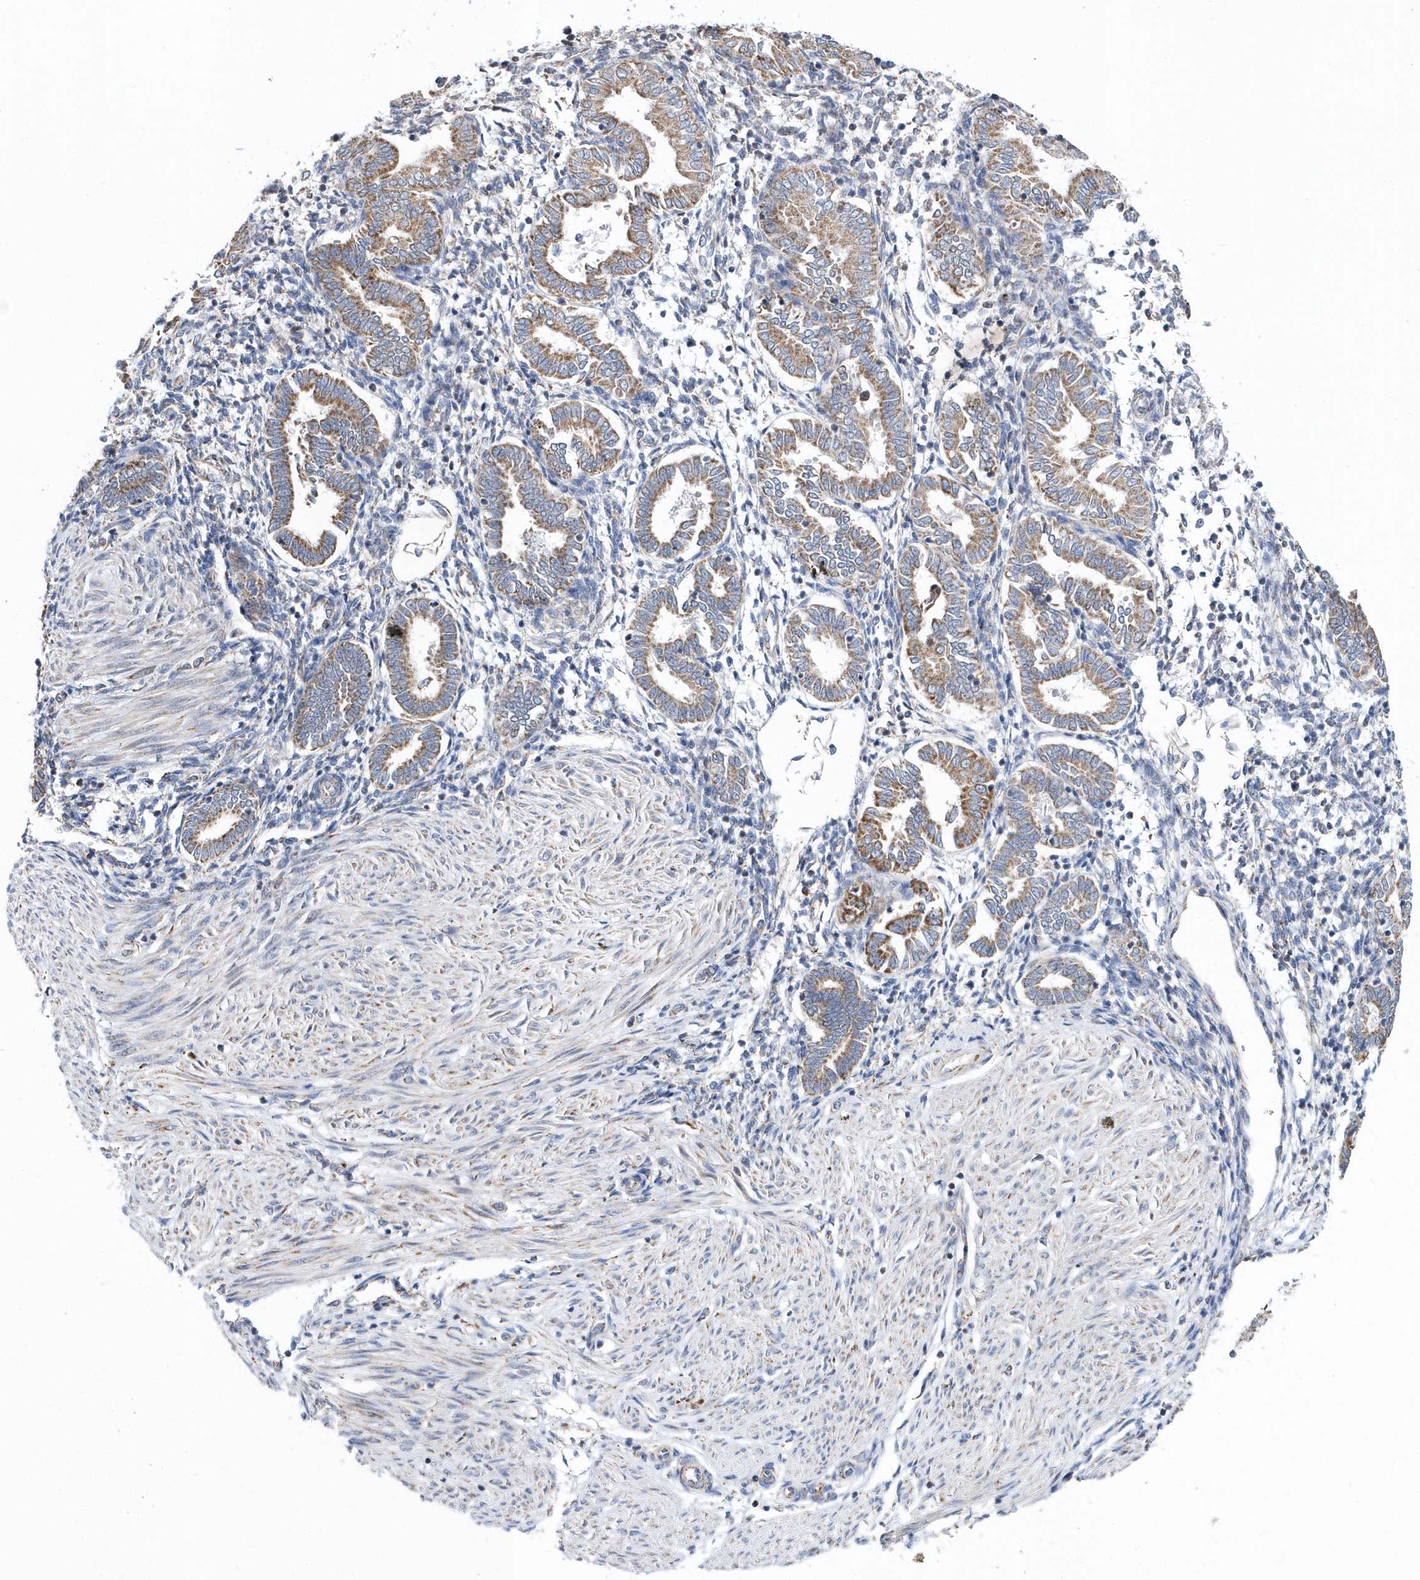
{"staining": {"intensity": "negative", "quantity": "none", "location": "none"}, "tissue": "endometrium", "cell_type": "Cells in endometrial stroma", "image_type": "normal", "snomed": [{"axis": "morphology", "description": "Normal tissue, NOS"}, {"axis": "topography", "description": "Endometrium"}], "caption": "IHC of unremarkable endometrium demonstrates no positivity in cells in endometrial stroma. (DAB (3,3'-diaminobenzidine) IHC visualized using brightfield microscopy, high magnification).", "gene": "SPATA5", "patient": {"sex": "female", "age": 53}}